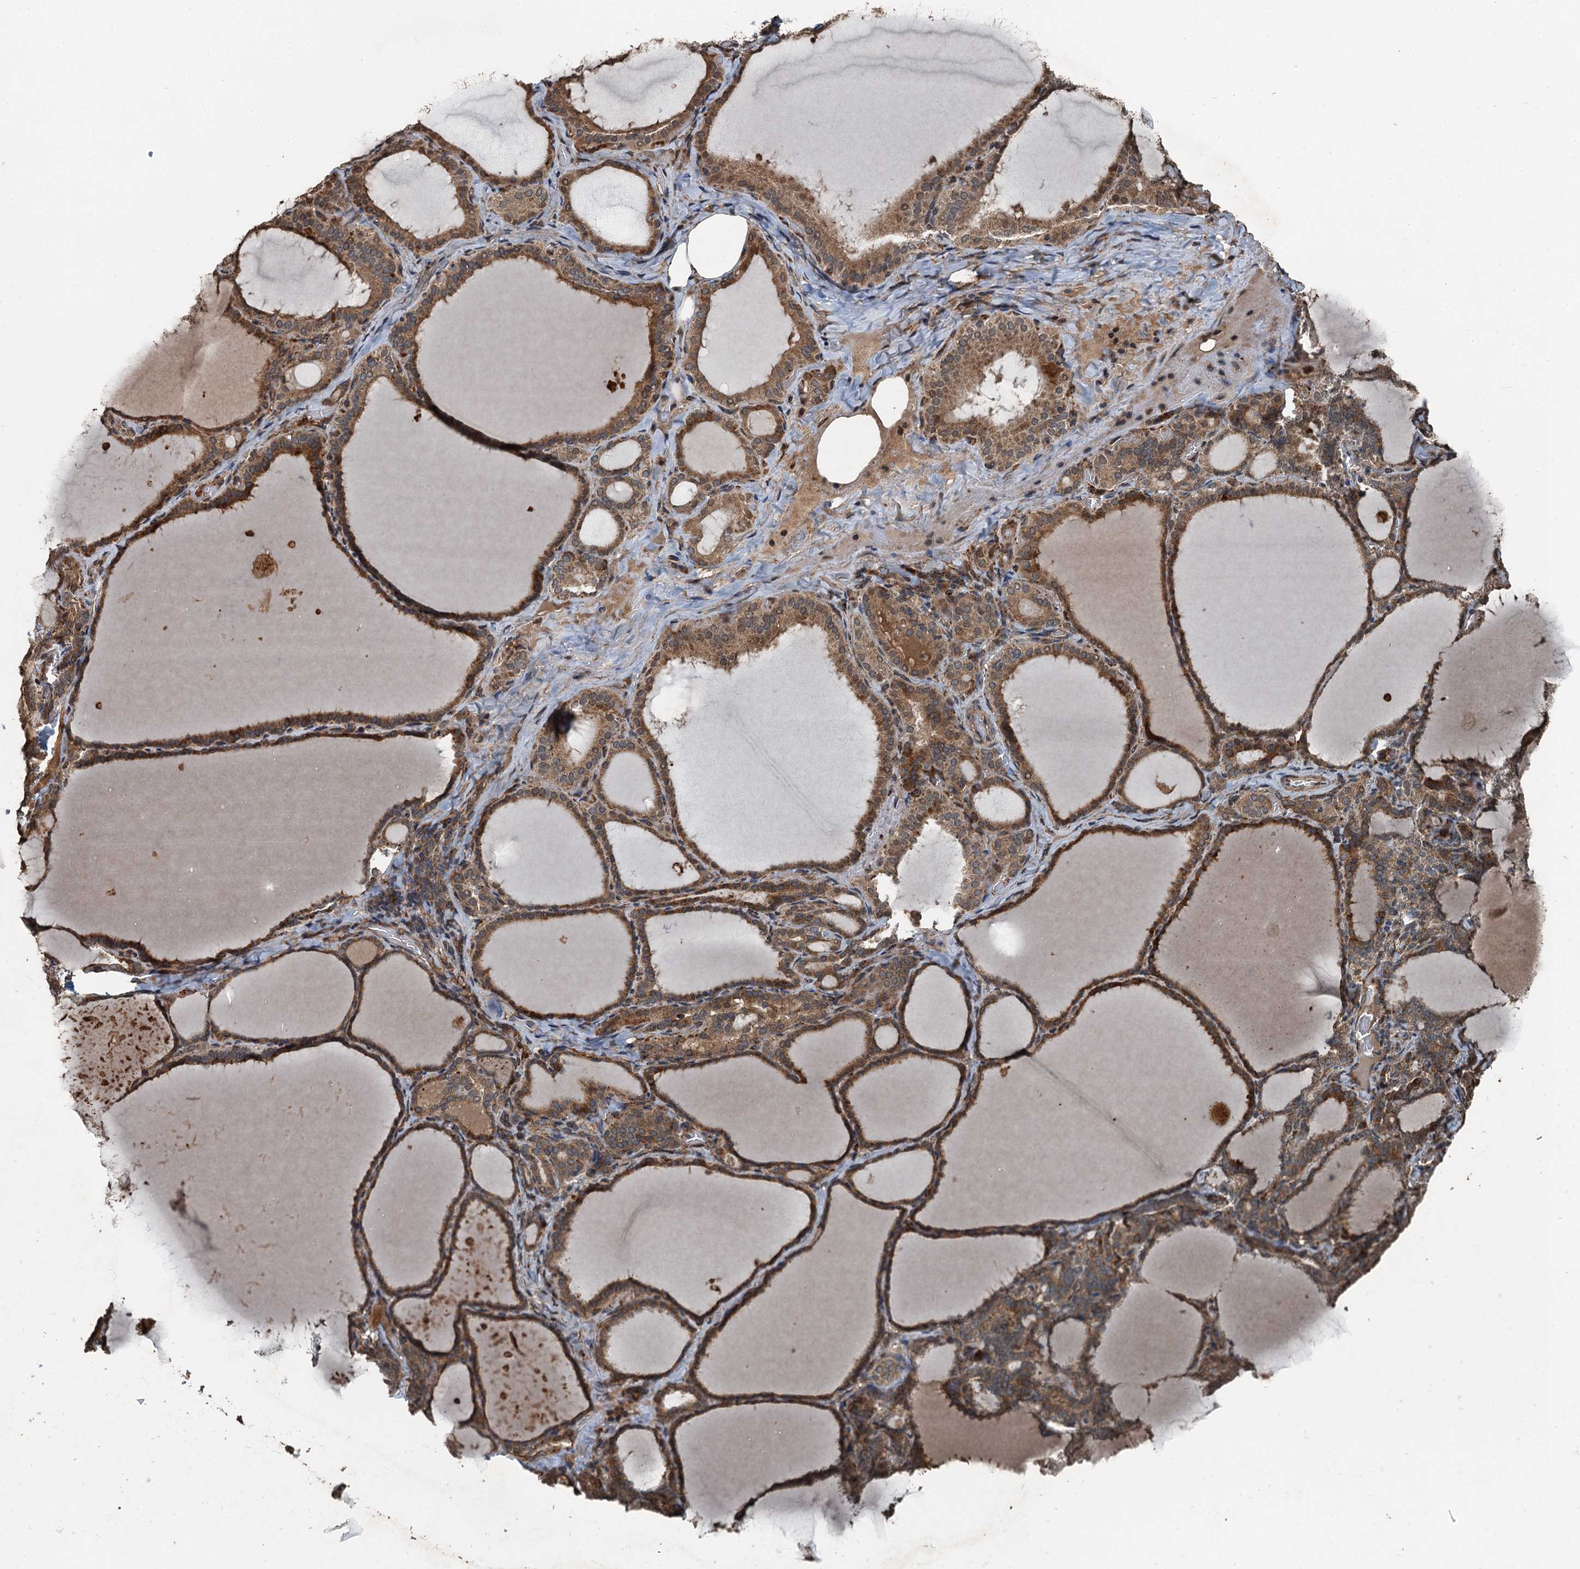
{"staining": {"intensity": "moderate", "quantity": ">75%", "location": "cytoplasmic/membranous"}, "tissue": "thyroid gland", "cell_type": "Glandular cells", "image_type": "normal", "snomed": [{"axis": "morphology", "description": "Normal tissue, NOS"}, {"axis": "topography", "description": "Thyroid gland"}], "caption": "Immunohistochemistry (DAB) staining of unremarkable human thyroid gland reveals moderate cytoplasmic/membranous protein staining in approximately >75% of glandular cells.", "gene": "TCTN1", "patient": {"sex": "female", "age": 39}}